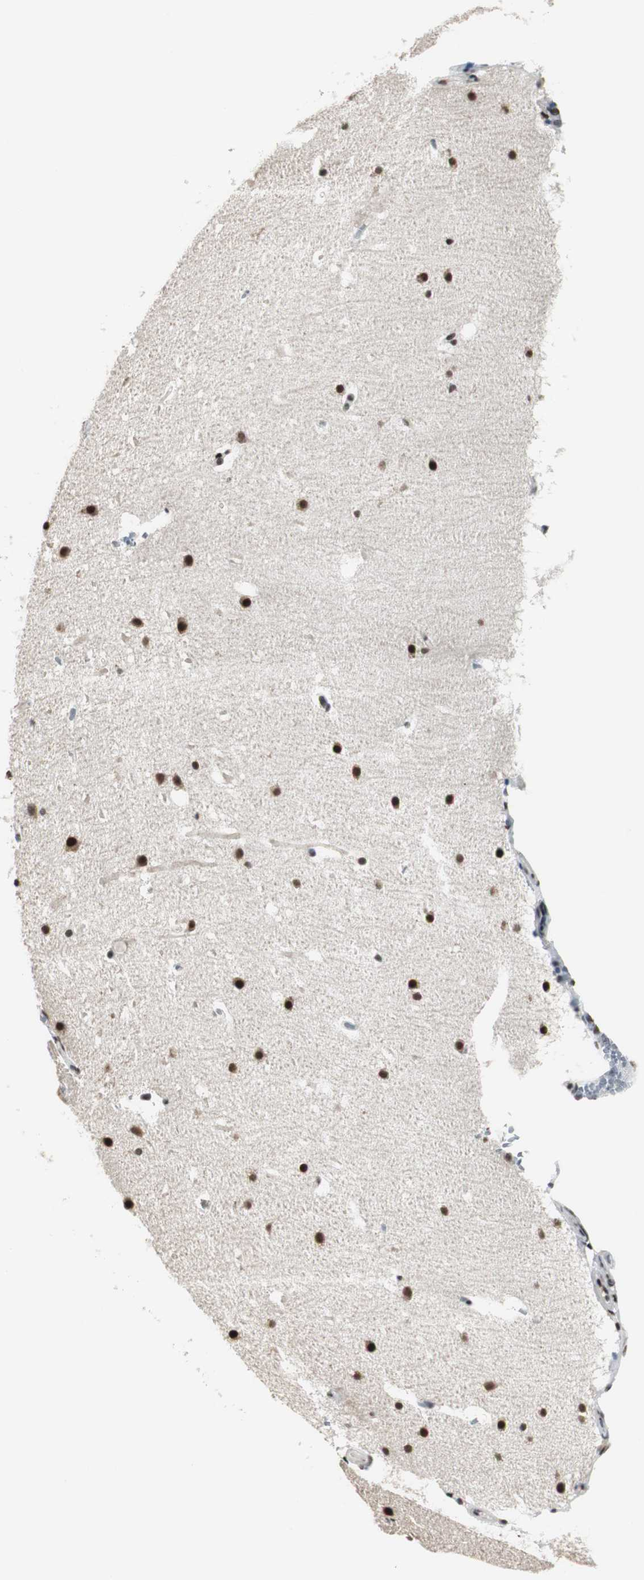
{"staining": {"intensity": "strong", "quantity": ">75%", "location": "nuclear"}, "tissue": "cerebellum", "cell_type": "Cells in granular layer", "image_type": "normal", "snomed": [{"axis": "morphology", "description": "Normal tissue, NOS"}, {"axis": "topography", "description": "Cerebellum"}], "caption": "IHC (DAB) staining of normal cerebellum reveals strong nuclear protein expression in approximately >75% of cells in granular layer. (DAB (3,3'-diaminobenzidine) IHC, brown staining for protein, blue staining for nuclei).", "gene": "CDK9", "patient": {"sex": "male", "age": 45}}